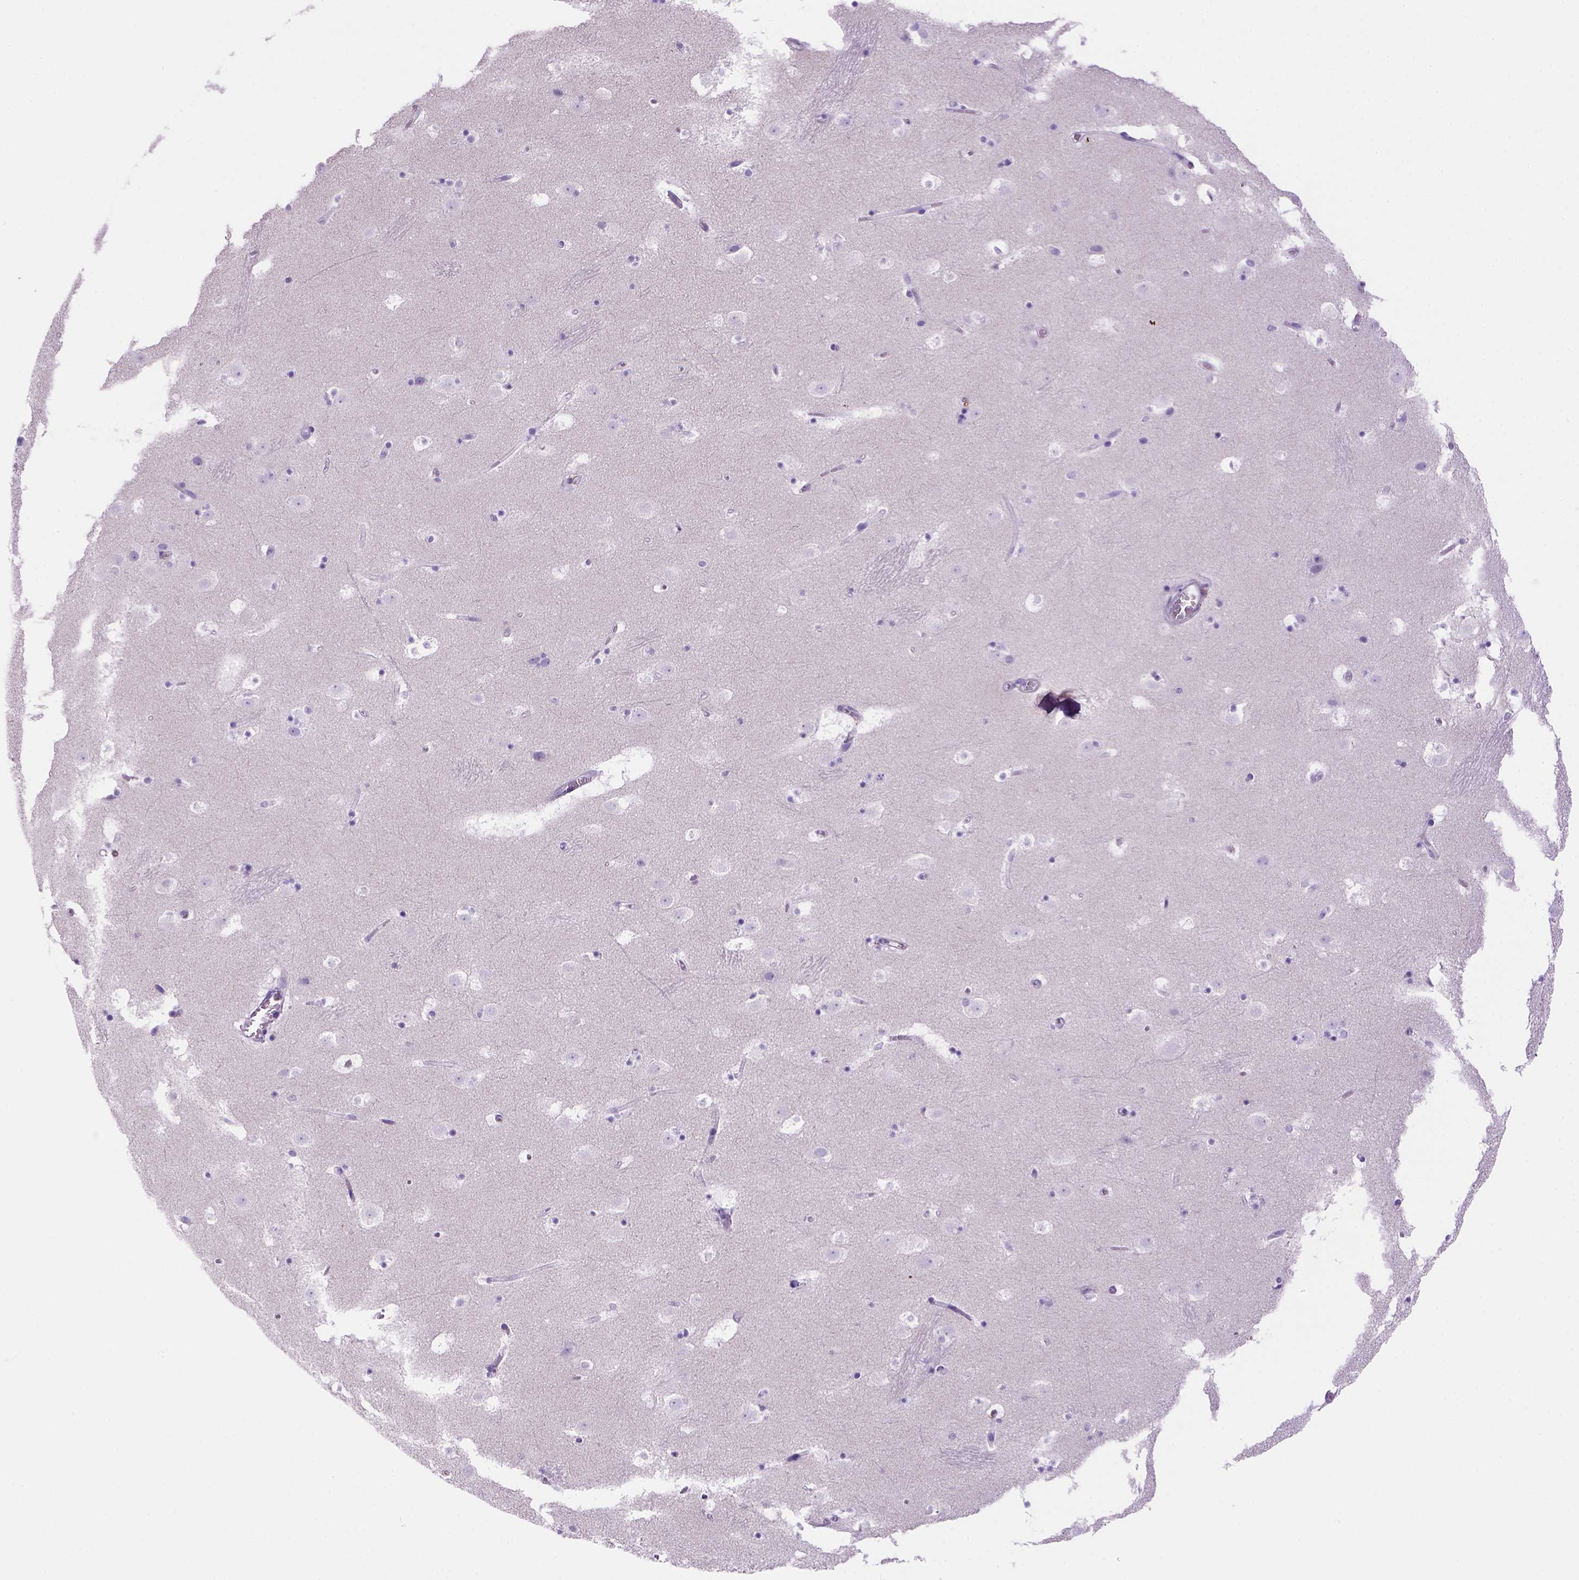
{"staining": {"intensity": "negative", "quantity": "none", "location": "none"}, "tissue": "caudate", "cell_type": "Glial cells", "image_type": "normal", "snomed": [{"axis": "morphology", "description": "Normal tissue, NOS"}, {"axis": "topography", "description": "Lateral ventricle wall"}], "caption": "Immunohistochemistry (IHC) of normal human caudate displays no positivity in glial cells. Nuclei are stained in blue.", "gene": "ARHGEF33", "patient": {"sex": "male", "age": 37}}